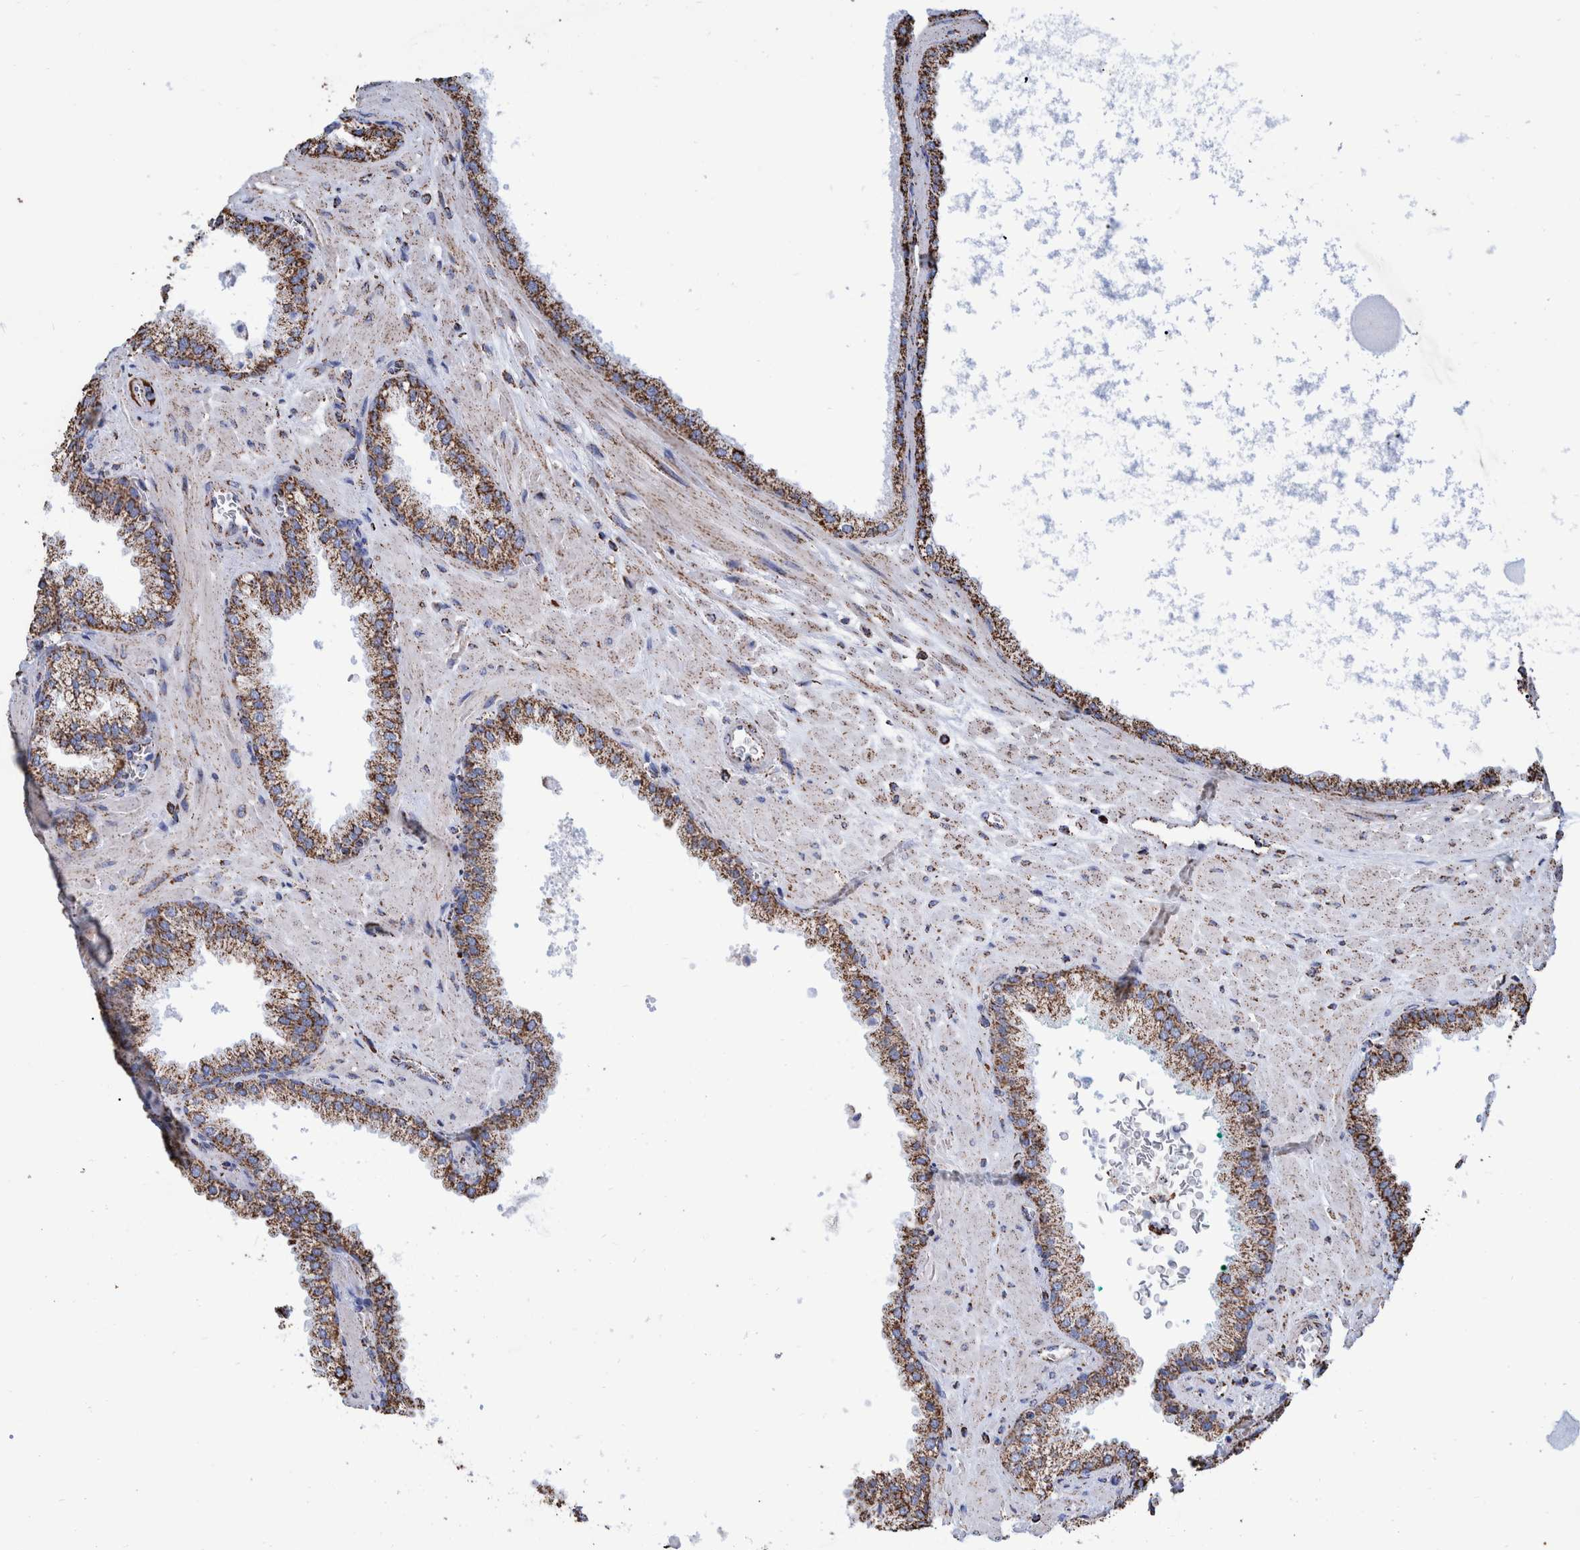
{"staining": {"intensity": "strong", "quantity": ">75%", "location": "cytoplasmic/membranous"}, "tissue": "prostate cancer", "cell_type": "Tumor cells", "image_type": "cancer", "snomed": [{"axis": "morphology", "description": "Adenocarcinoma, Low grade"}, {"axis": "topography", "description": "Prostate"}], "caption": "There is high levels of strong cytoplasmic/membranous expression in tumor cells of prostate cancer, as demonstrated by immunohistochemical staining (brown color).", "gene": "VPS26C", "patient": {"sex": "male", "age": 71}}